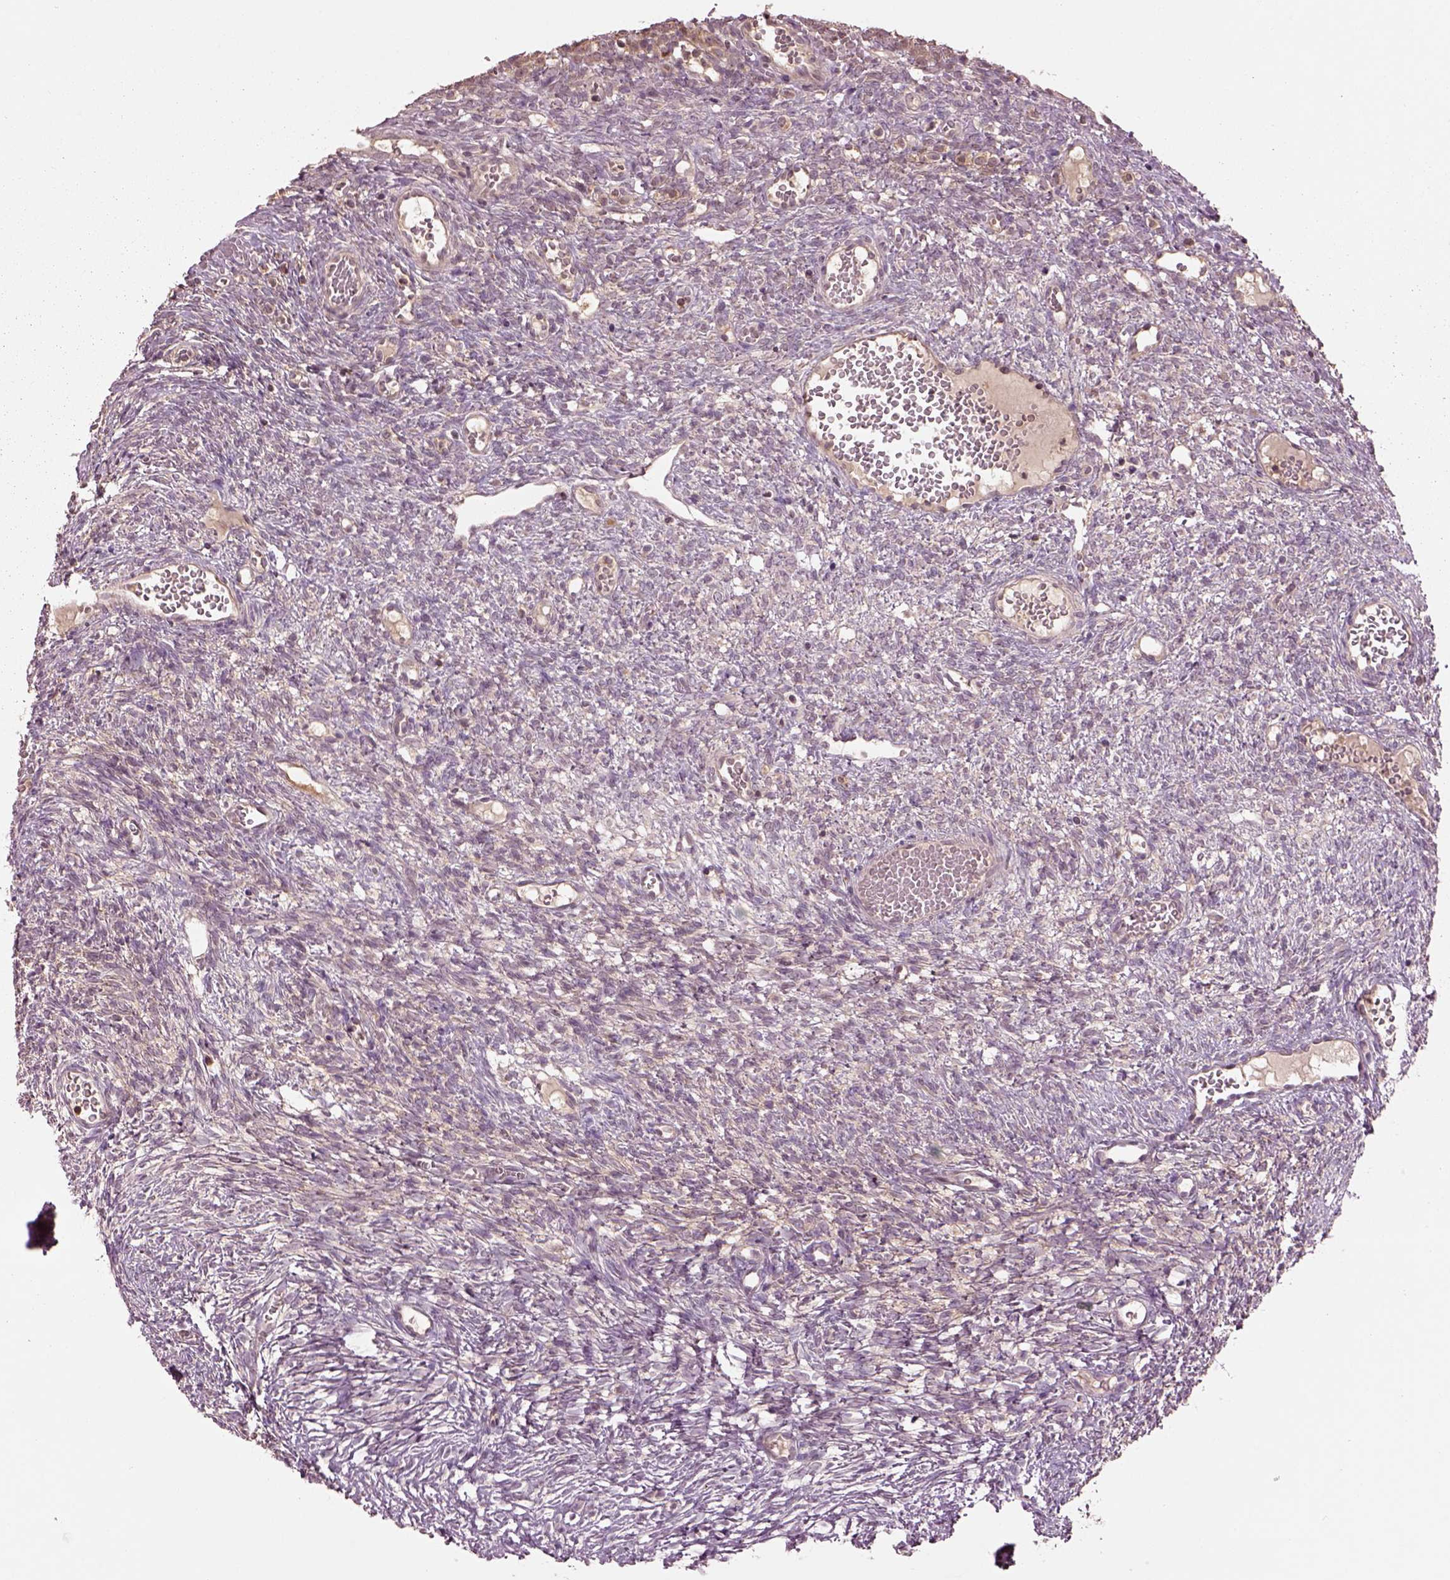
{"staining": {"intensity": "weak", "quantity": "<25%", "location": "cytoplasmic/membranous"}, "tissue": "ovary", "cell_type": "Ovarian stroma cells", "image_type": "normal", "snomed": [{"axis": "morphology", "description": "Normal tissue, NOS"}, {"axis": "topography", "description": "Ovary"}], "caption": "Ovarian stroma cells show no significant positivity in benign ovary. (DAB (3,3'-diaminobenzidine) immunohistochemistry visualized using brightfield microscopy, high magnification).", "gene": "MTHFS", "patient": {"sex": "female", "age": 34}}